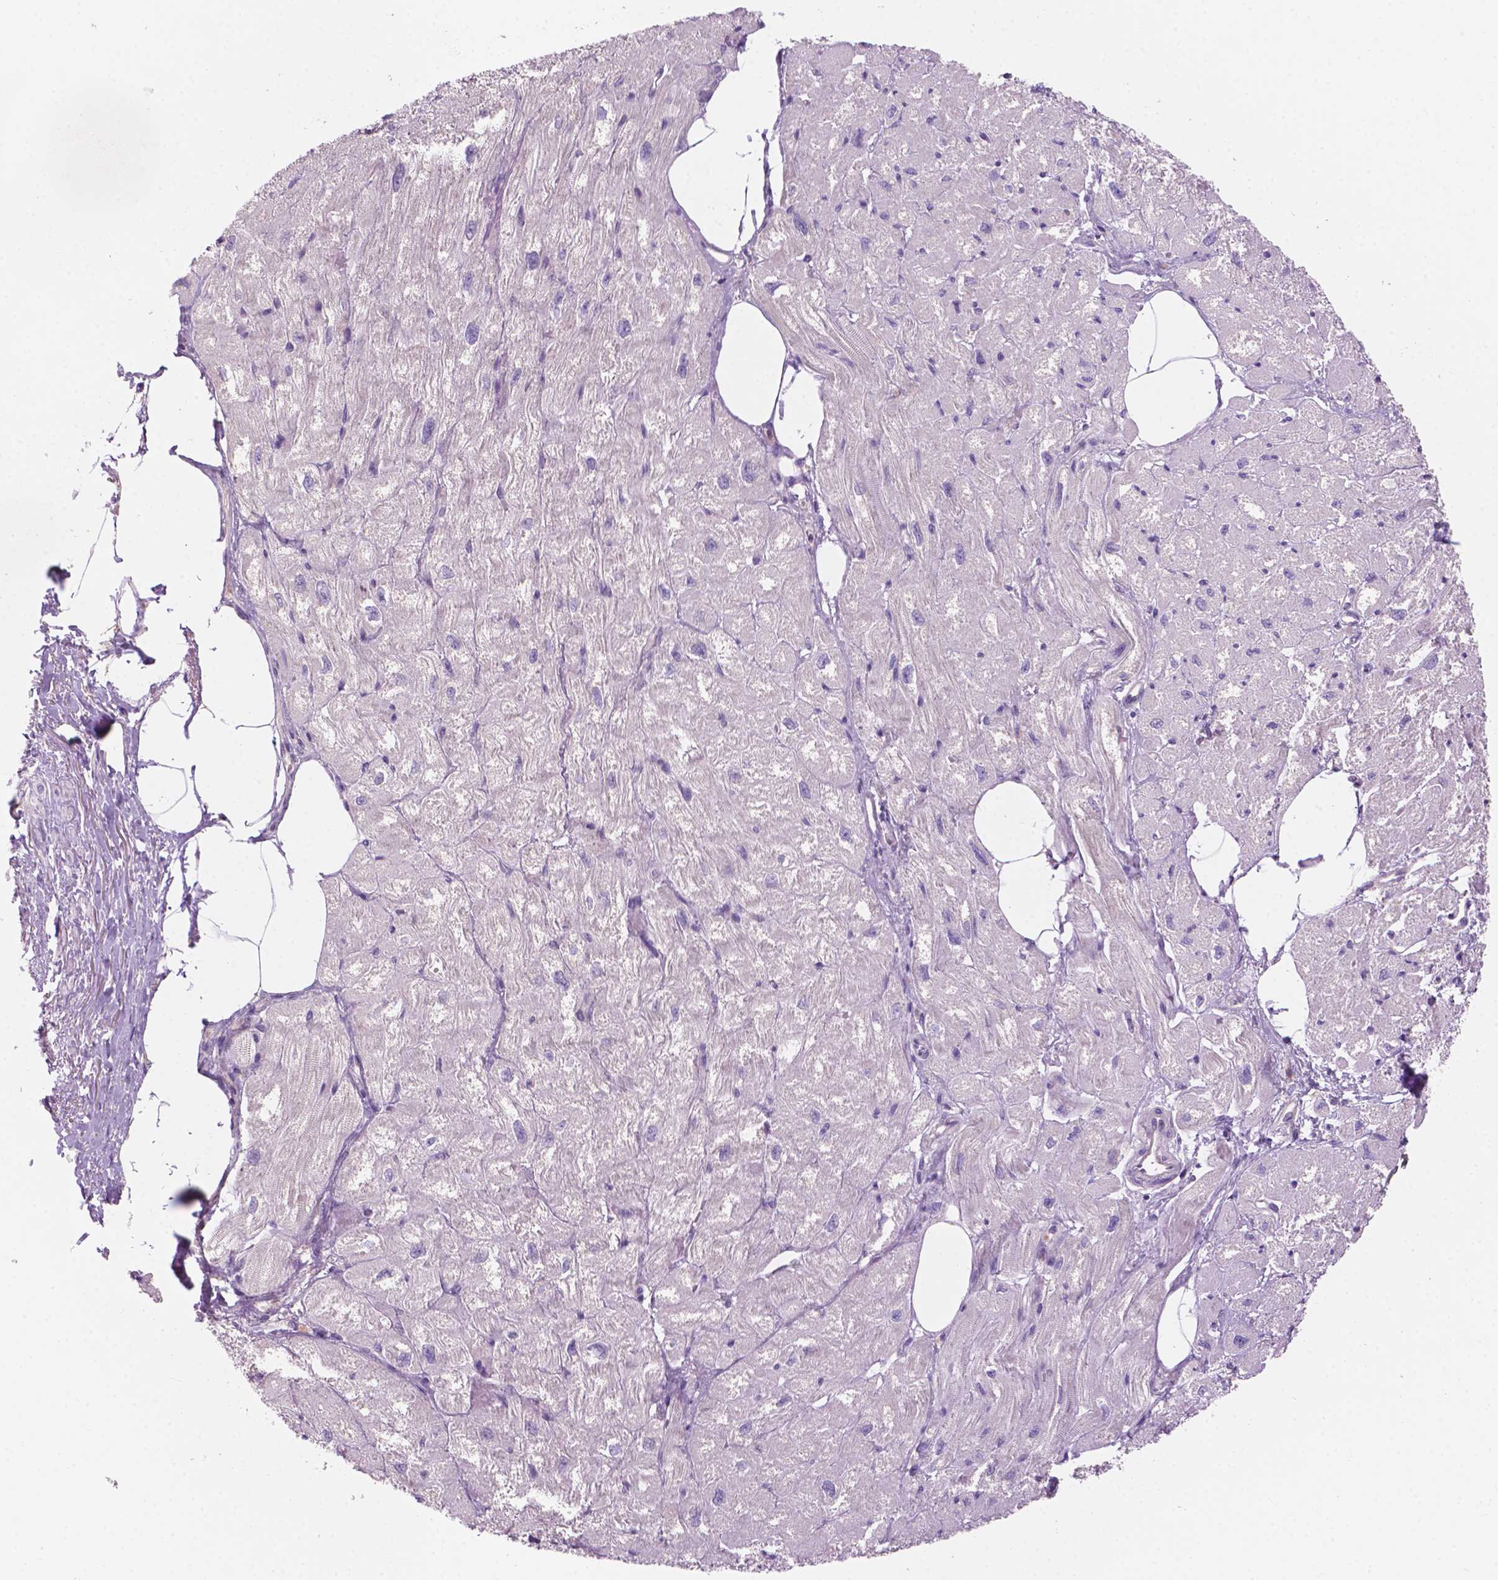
{"staining": {"intensity": "negative", "quantity": "none", "location": "none"}, "tissue": "heart muscle", "cell_type": "Cardiomyocytes", "image_type": "normal", "snomed": [{"axis": "morphology", "description": "Normal tissue, NOS"}, {"axis": "topography", "description": "Heart"}], "caption": "Micrograph shows no protein positivity in cardiomyocytes of benign heart muscle. Brightfield microscopy of immunohistochemistry (IHC) stained with DAB (brown) and hematoxylin (blue), captured at high magnification.", "gene": "SBSN", "patient": {"sex": "female", "age": 62}}